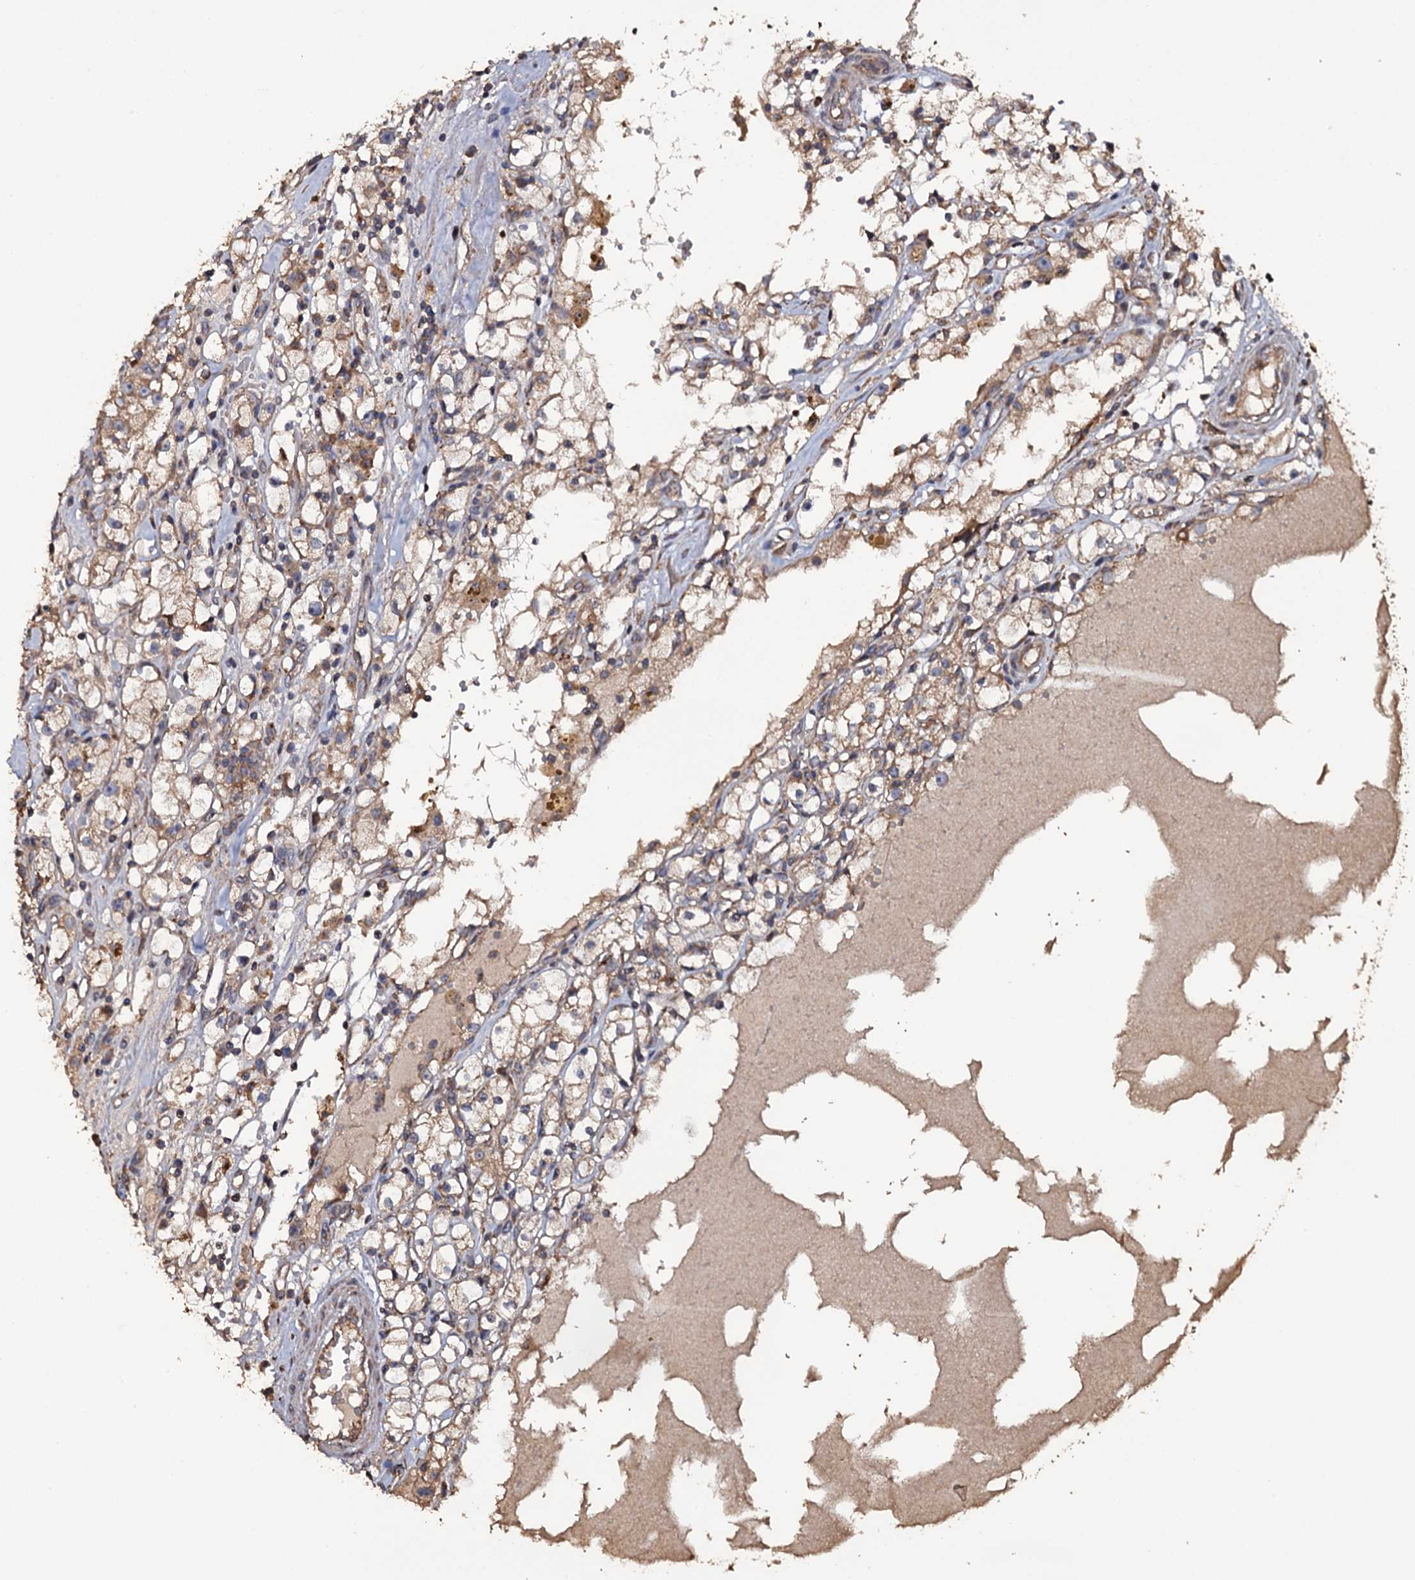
{"staining": {"intensity": "weak", "quantity": ">75%", "location": "cytoplasmic/membranous"}, "tissue": "renal cancer", "cell_type": "Tumor cells", "image_type": "cancer", "snomed": [{"axis": "morphology", "description": "Adenocarcinoma, NOS"}, {"axis": "topography", "description": "Kidney"}], "caption": "The histopathology image displays a brown stain indicating the presence of a protein in the cytoplasmic/membranous of tumor cells in renal cancer. The protein is shown in brown color, while the nuclei are stained blue.", "gene": "TTC23", "patient": {"sex": "male", "age": 56}}